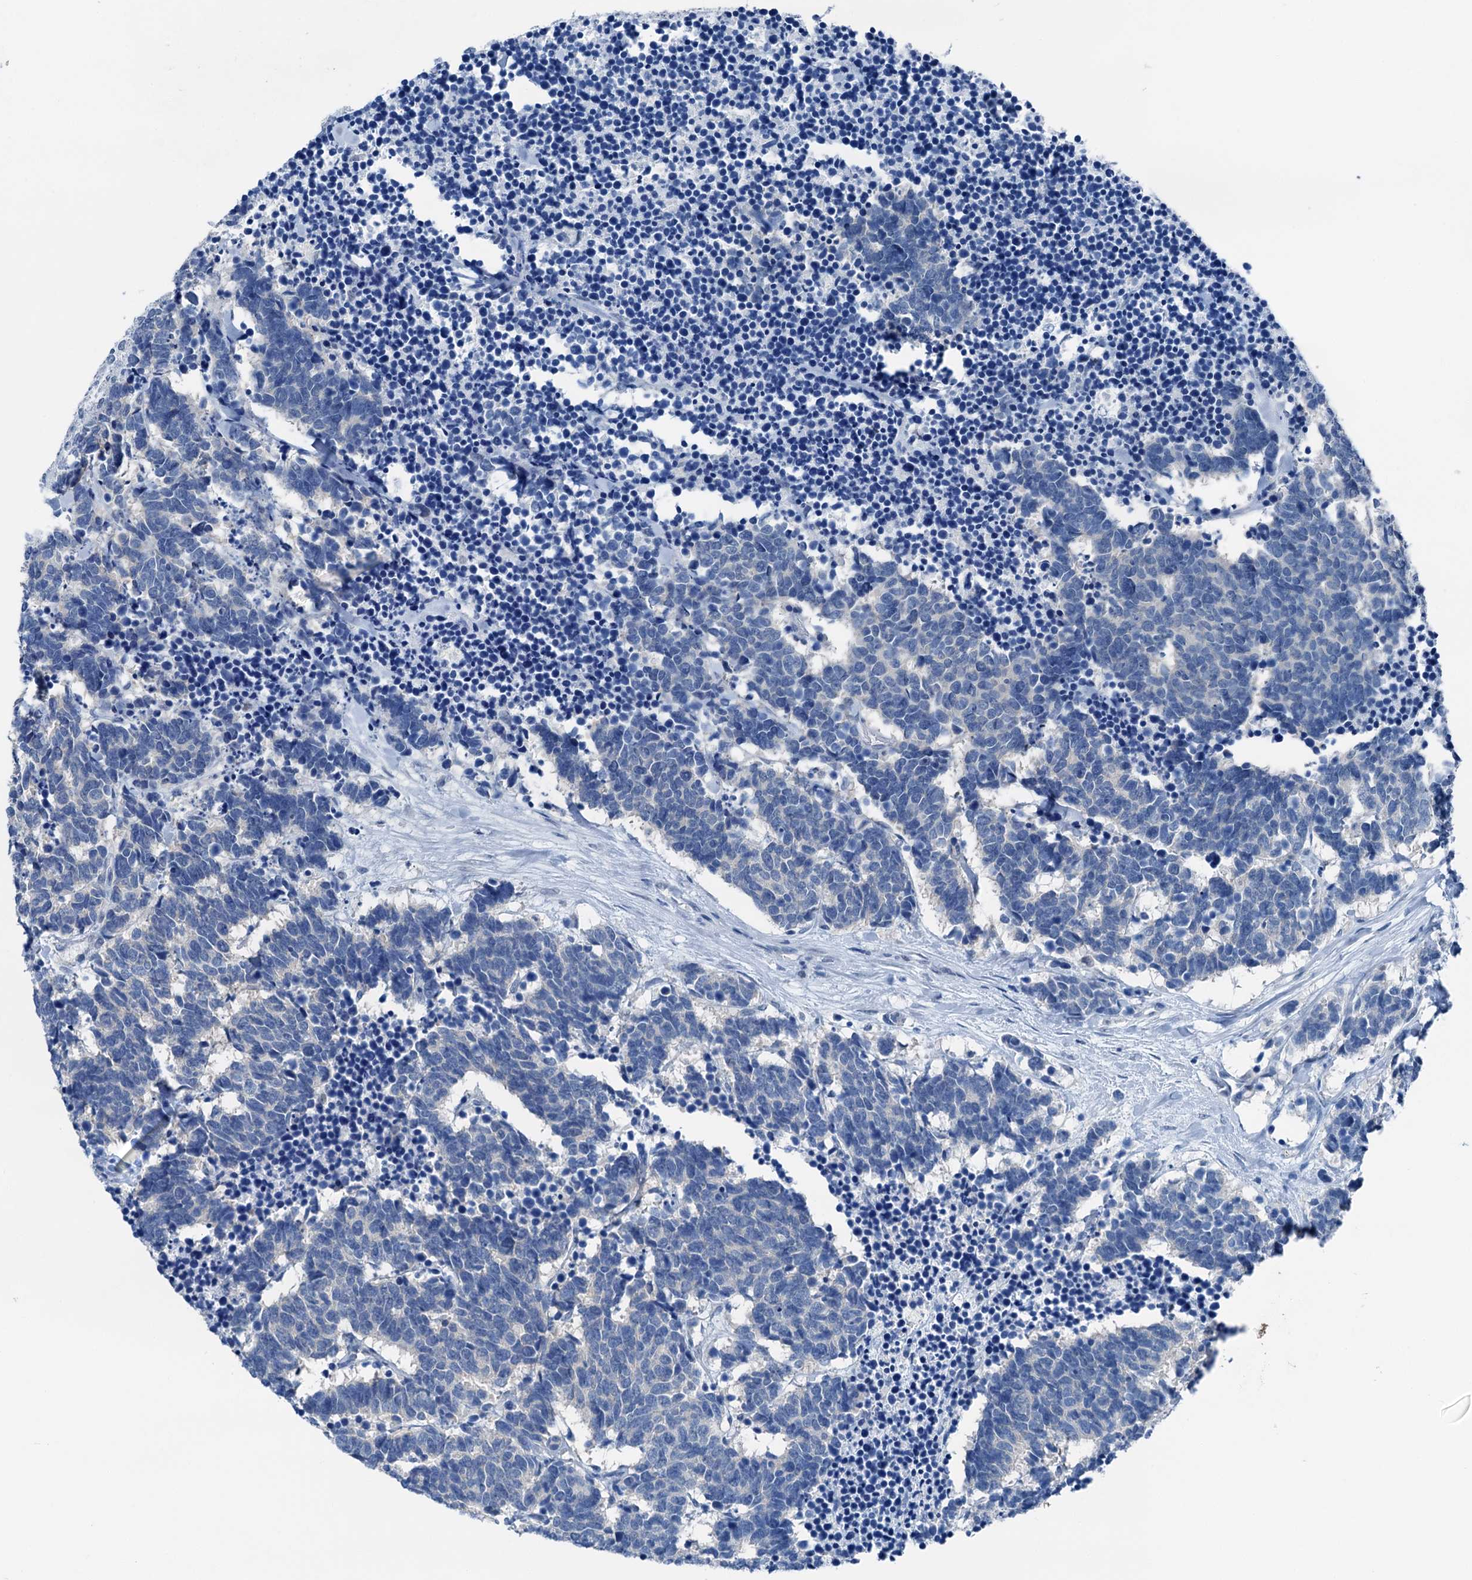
{"staining": {"intensity": "negative", "quantity": "none", "location": "none"}, "tissue": "carcinoid", "cell_type": "Tumor cells", "image_type": "cancer", "snomed": [{"axis": "morphology", "description": "Carcinoma, NOS"}, {"axis": "morphology", "description": "Carcinoid, malignant, NOS"}, {"axis": "topography", "description": "Urinary bladder"}], "caption": "Immunohistochemical staining of human carcinoid demonstrates no significant expression in tumor cells.", "gene": "CBLN3", "patient": {"sex": "male", "age": 57}}